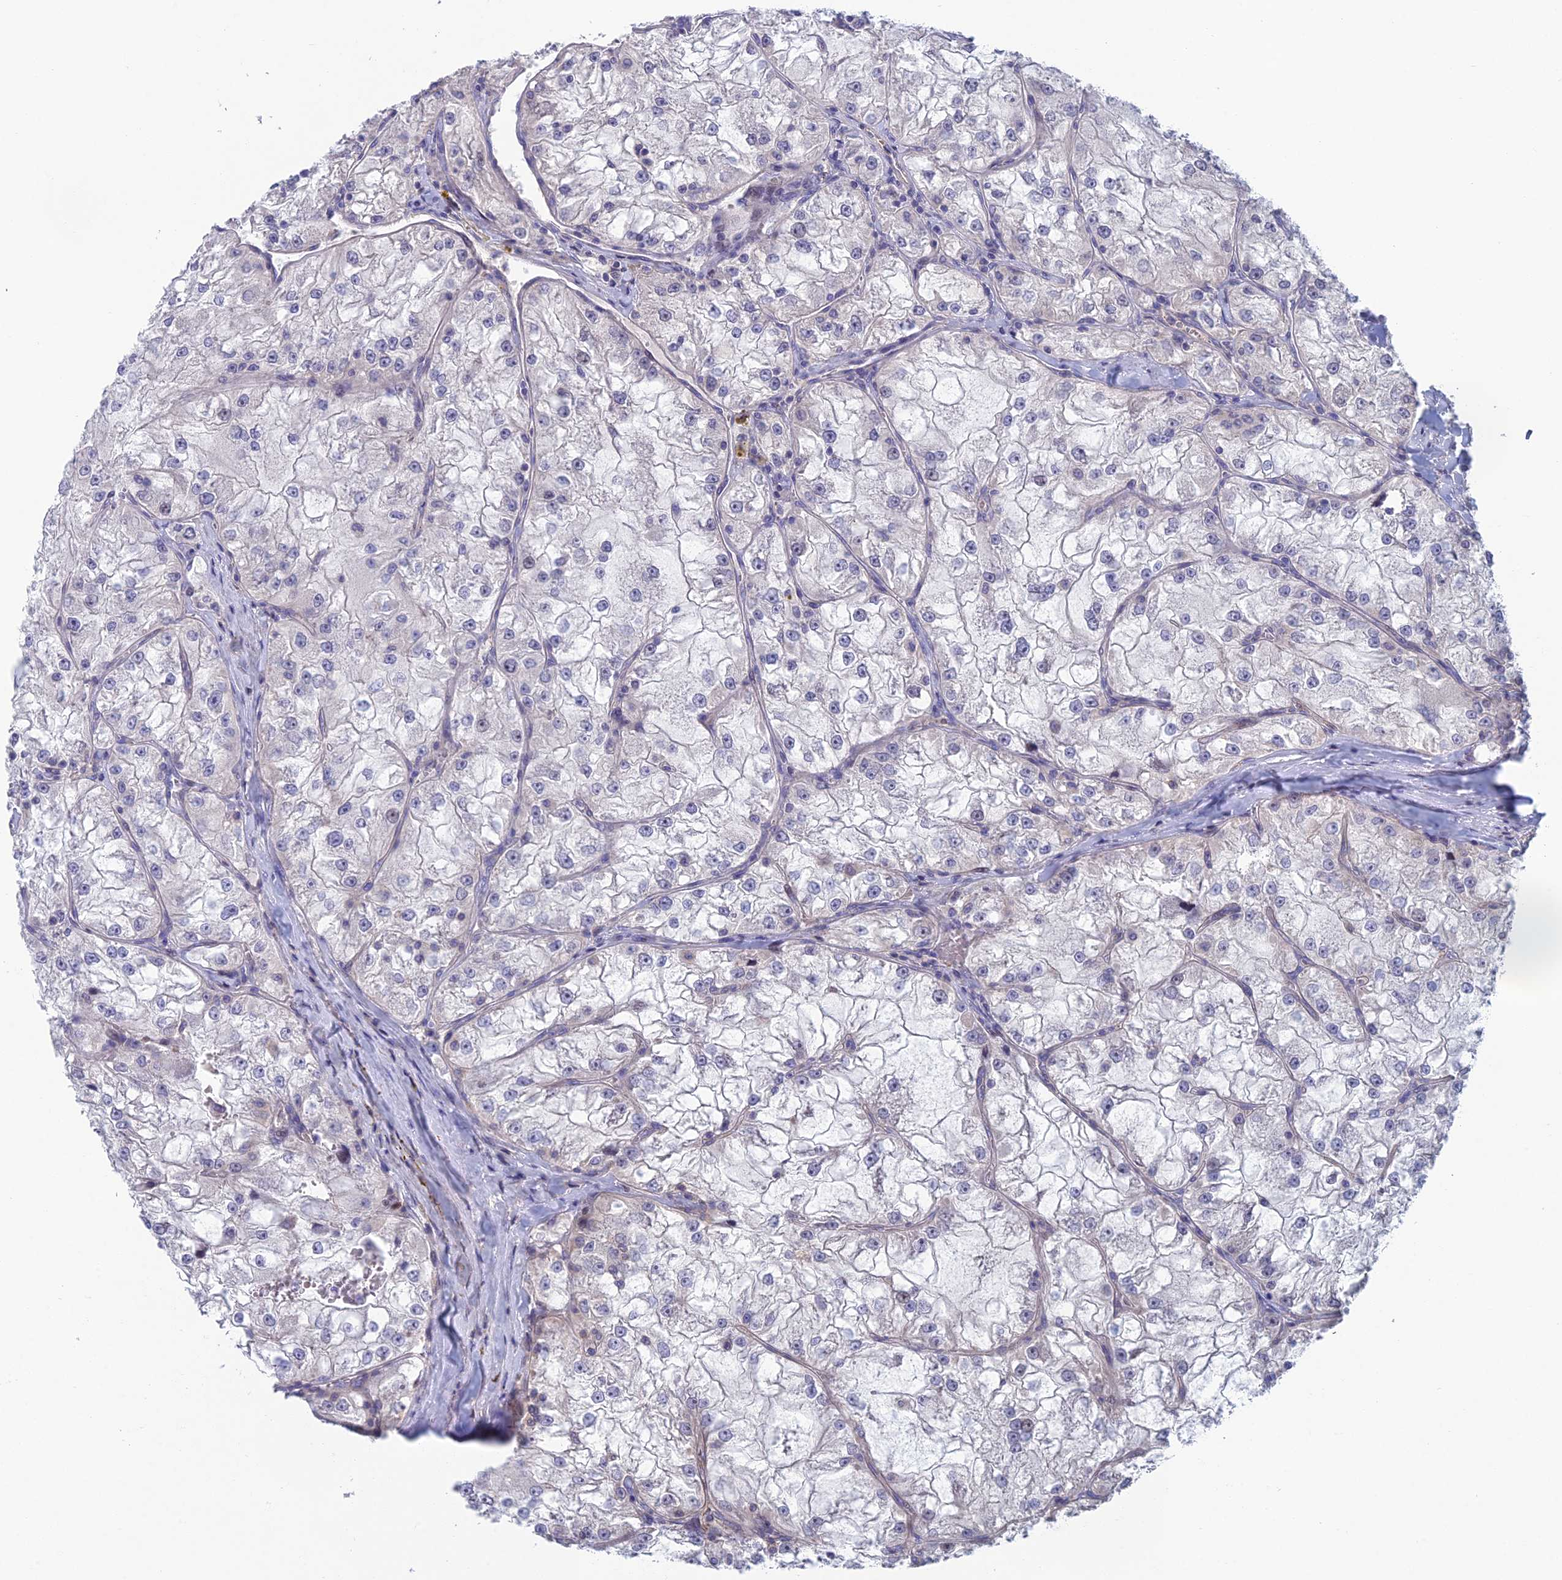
{"staining": {"intensity": "negative", "quantity": "none", "location": "none"}, "tissue": "renal cancer", "cell_type": "Tumor cells", "image_type": "cancer", "snomed": [{"axis": "morphology", "description": "Adenocarcinoma, NOS"}, {"axis": "topography", "description": "Kidney"}], "caption": "The IHC micrograph has no significant staining in tumor cells of adenocarcinoma (renal) tissue.", "gene": "USP37", "patient": {"sex": "female", "age": 72}}